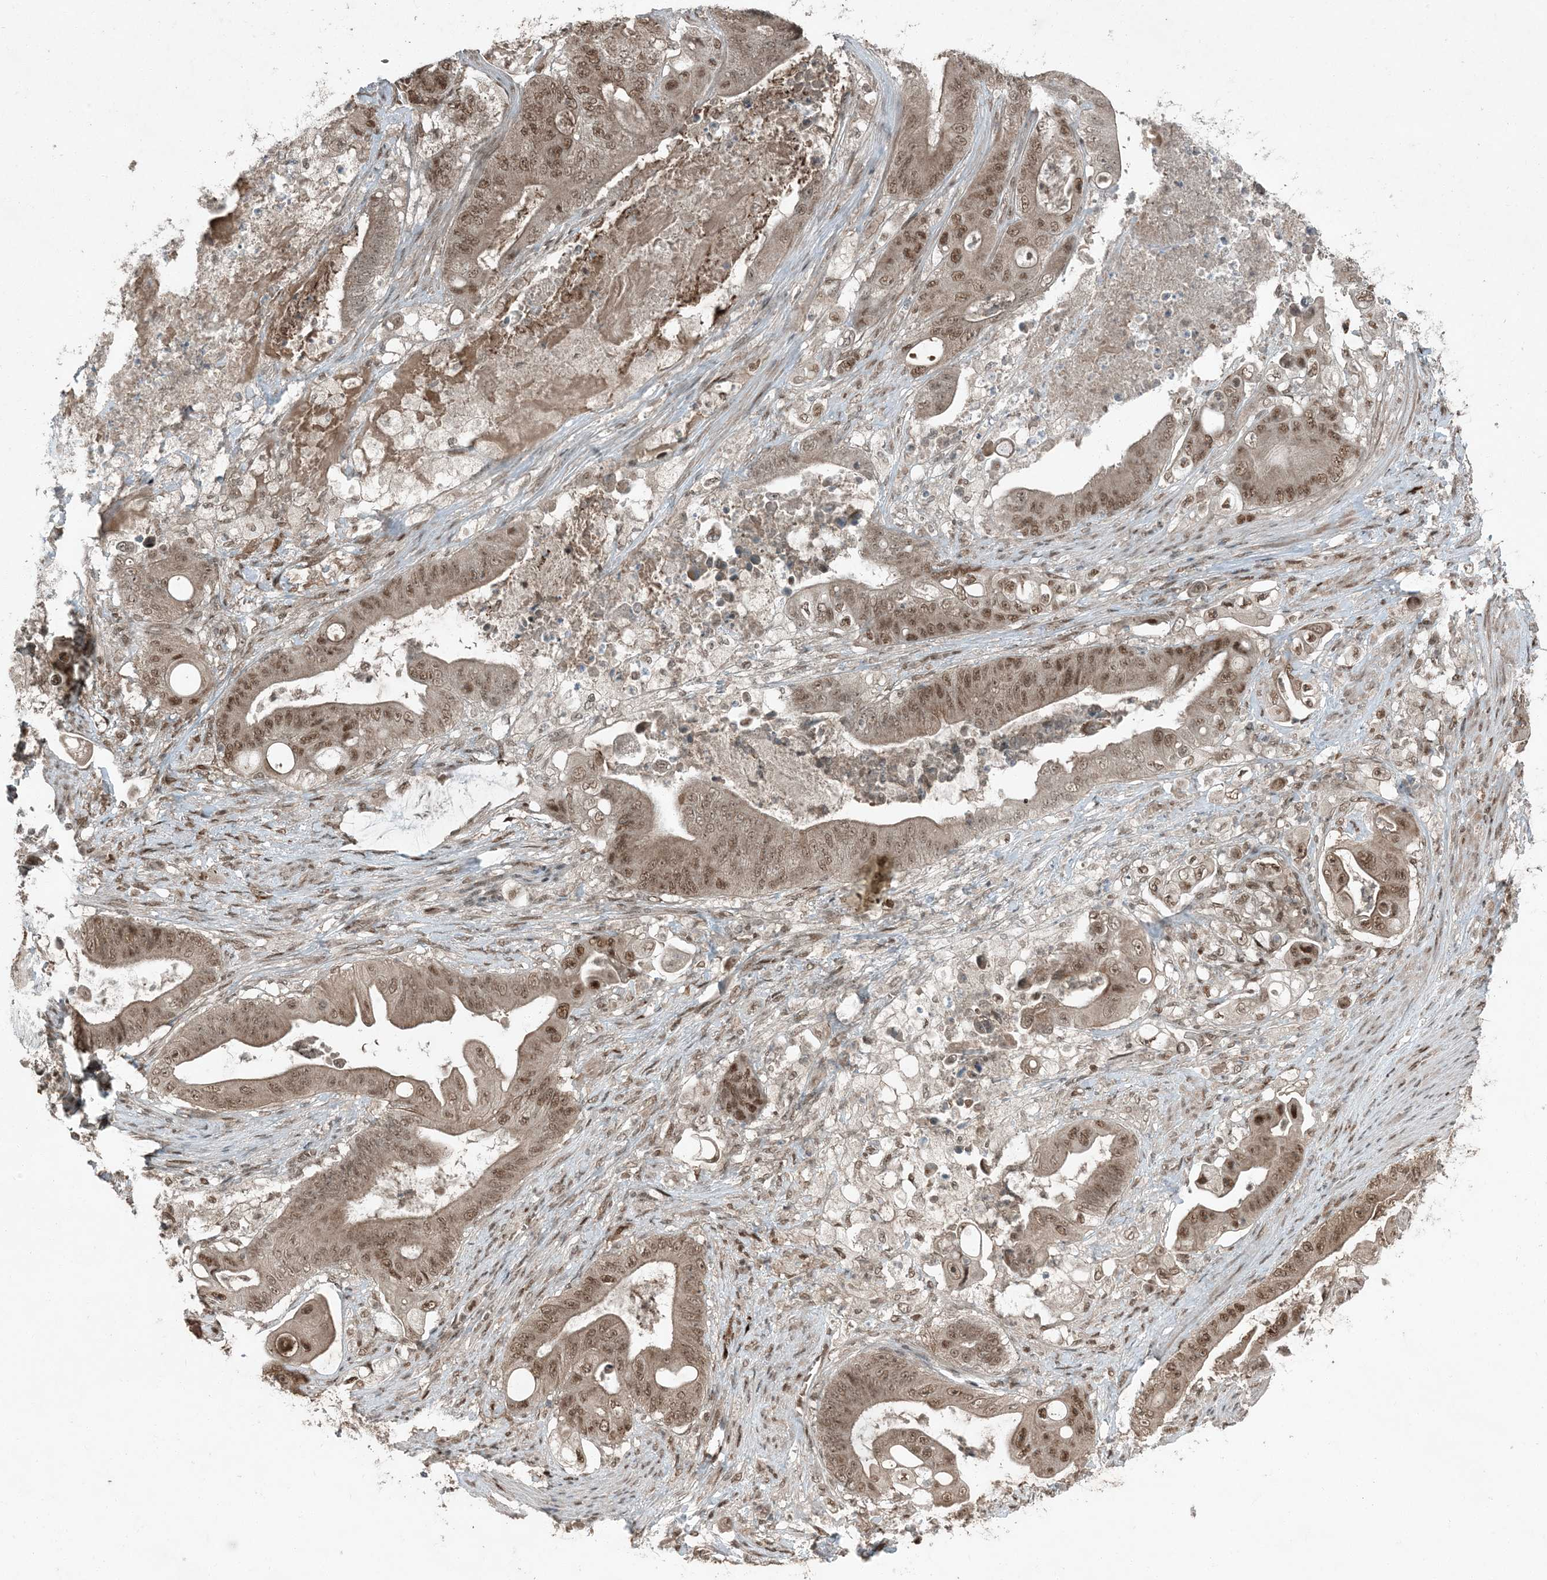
{"staining": {"intensity": "moderate", "quantity": ">75%", "location": "nuclear"}, "tissue": "stomach cancer", "cell_type": "Tumor cells", "image_type": "cancer", "snomed": [{"axis": "morphology", "description": "Adenocarcinoma, NOS"}, {"axis": "topography", "description": "Stomach"}], "caption": "Protein expression analysis of human adenocarcinoma (stomach) reveals moderate nuclear staining in approximately >75% of tumor cells.", "gene": "TRAPPC12", "patient": {"sex": "female", "age": 73}}